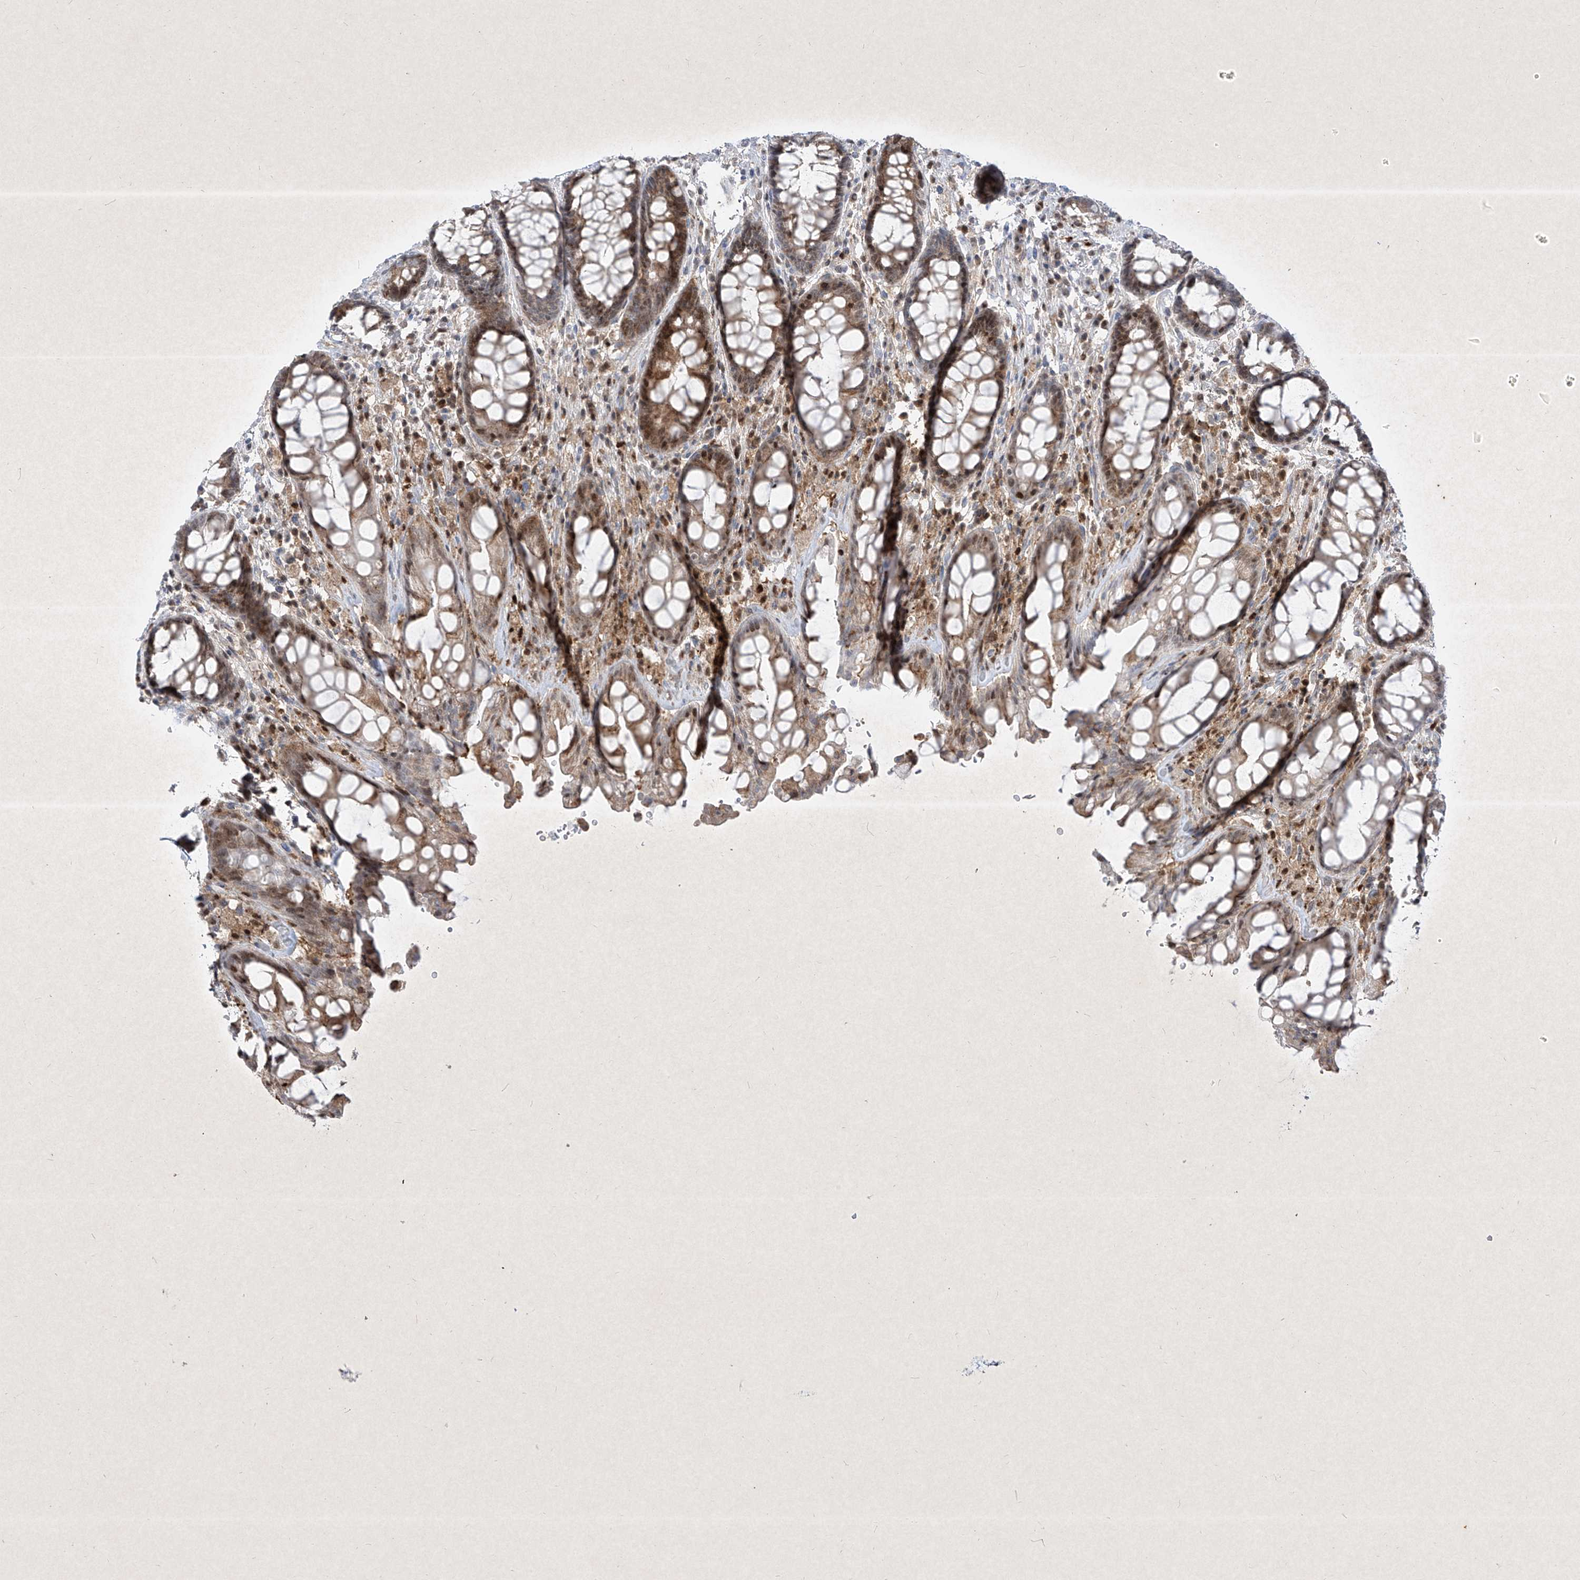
{"staining": {"intensity": "moderate", "quantity": "25%-75%", "location": "cytoplasmic/membranous,nuclear"}, "tissue": "rectum", "cell_type": "Glandular cells", "image_type": "normal", "snomed": [{"axis": "morphology", "description": "Normal tissue, NOS"}, {"axis": "topography", "description": "Rectum"}], "caption": "This photomicrograph reveals IHC staining of normal rectum, with medium moderate cytoplasmic/membranous,nuclear positivity in approximately 25%-75% of glandular cells.", "gene": "PSMB10", "patient": {"sex": "male", "age": 64}}